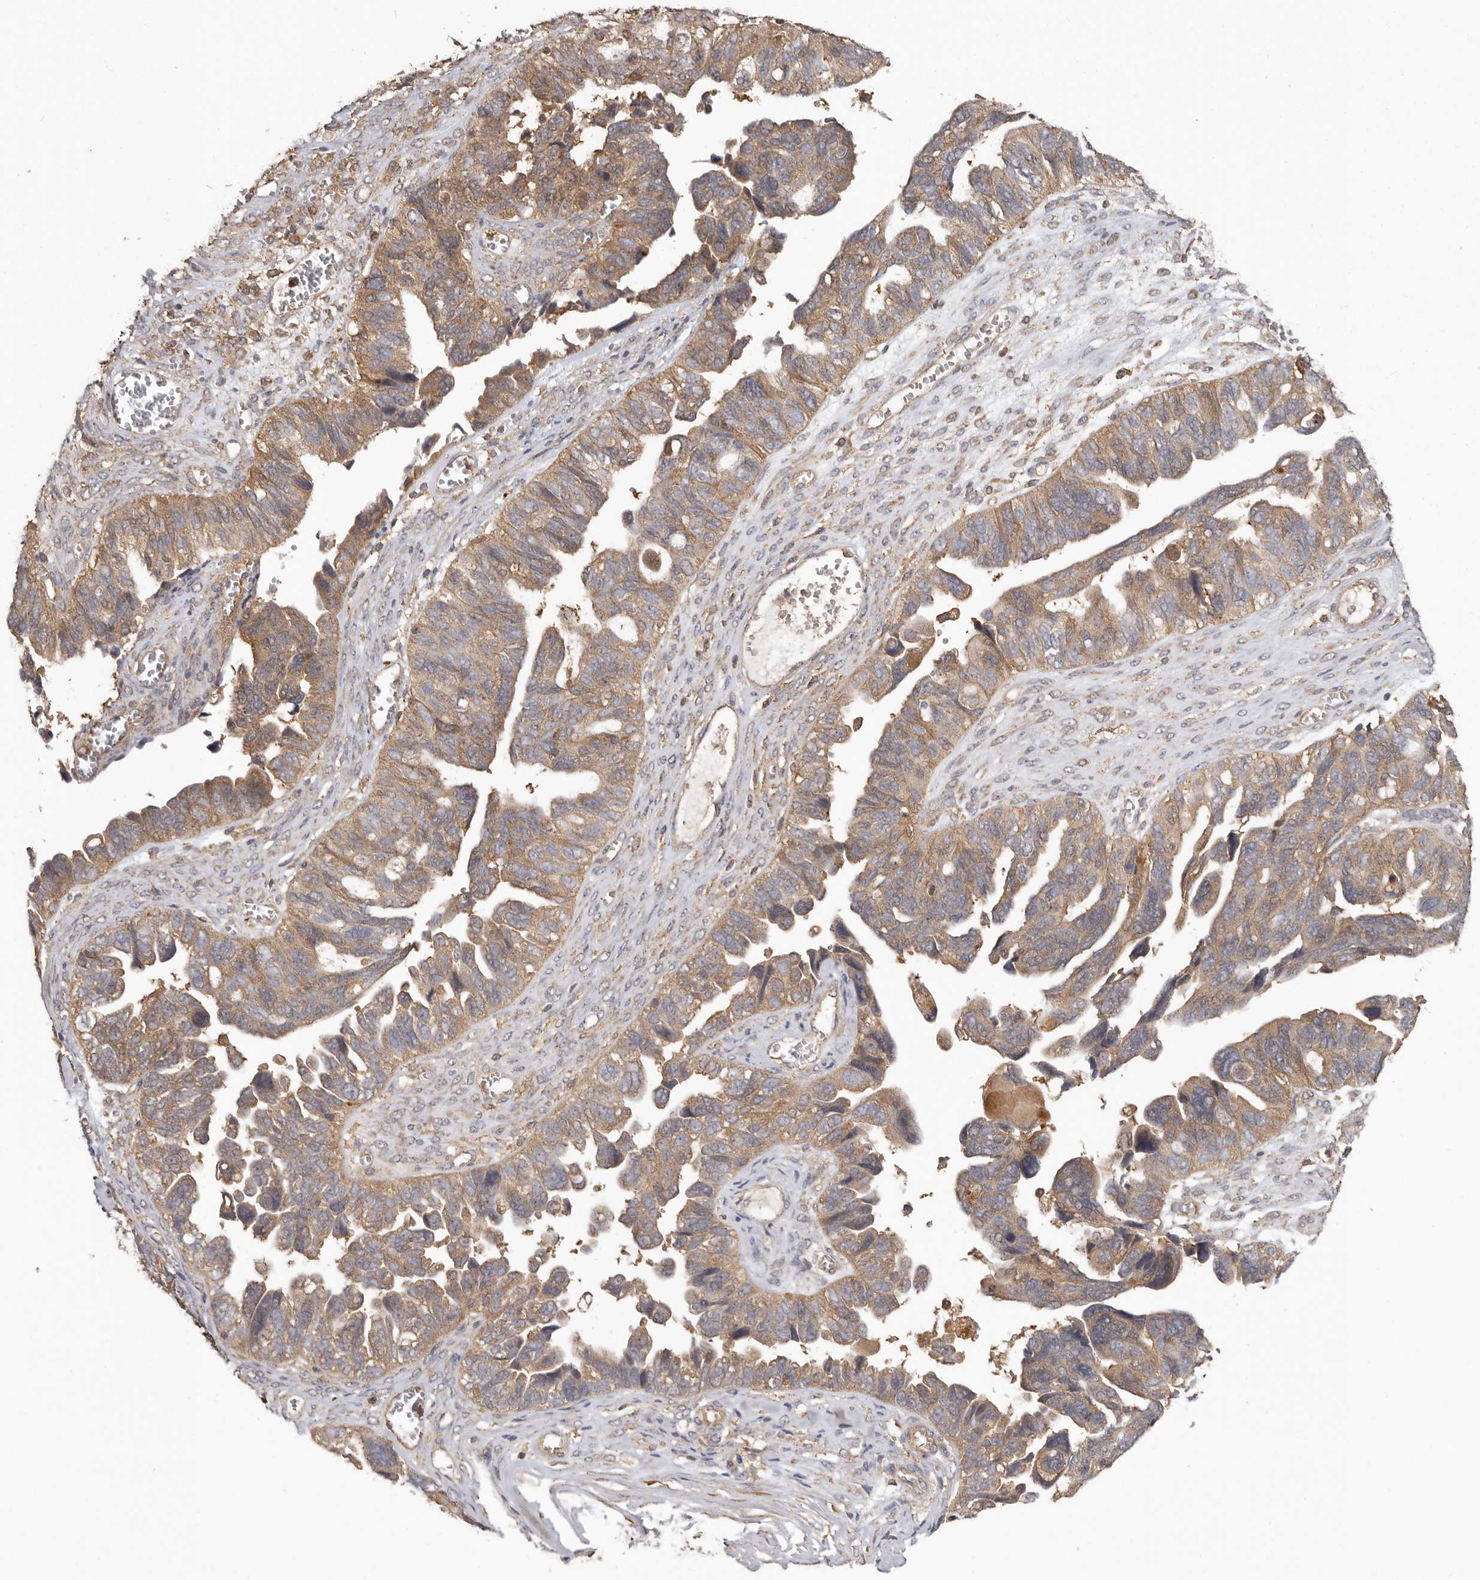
{"staining": {"intensity": "moderate", "quantity": ">75%", "location": "cytoplasmic/membranous"}, "tissue": "ovarian cancer", "cell_type": "Tumor cells", "image_type": "cancer", "snomed": [{"axis": "morphology", "description": "Cystadenocarcinoma, serous, NOS"}, {"axis": "topography", "description": "Ovary"}], "caption": "Immunohistochemistry (IHC) (DAB) staining of human serous cystadenocarcinoma (ovarian) reveals moderate cytoplasmic/membranous protein positivity in approximately >75% of tumor cells.", "gene": "RWDD1", "patient": {"sex": "female", "age": 79}}